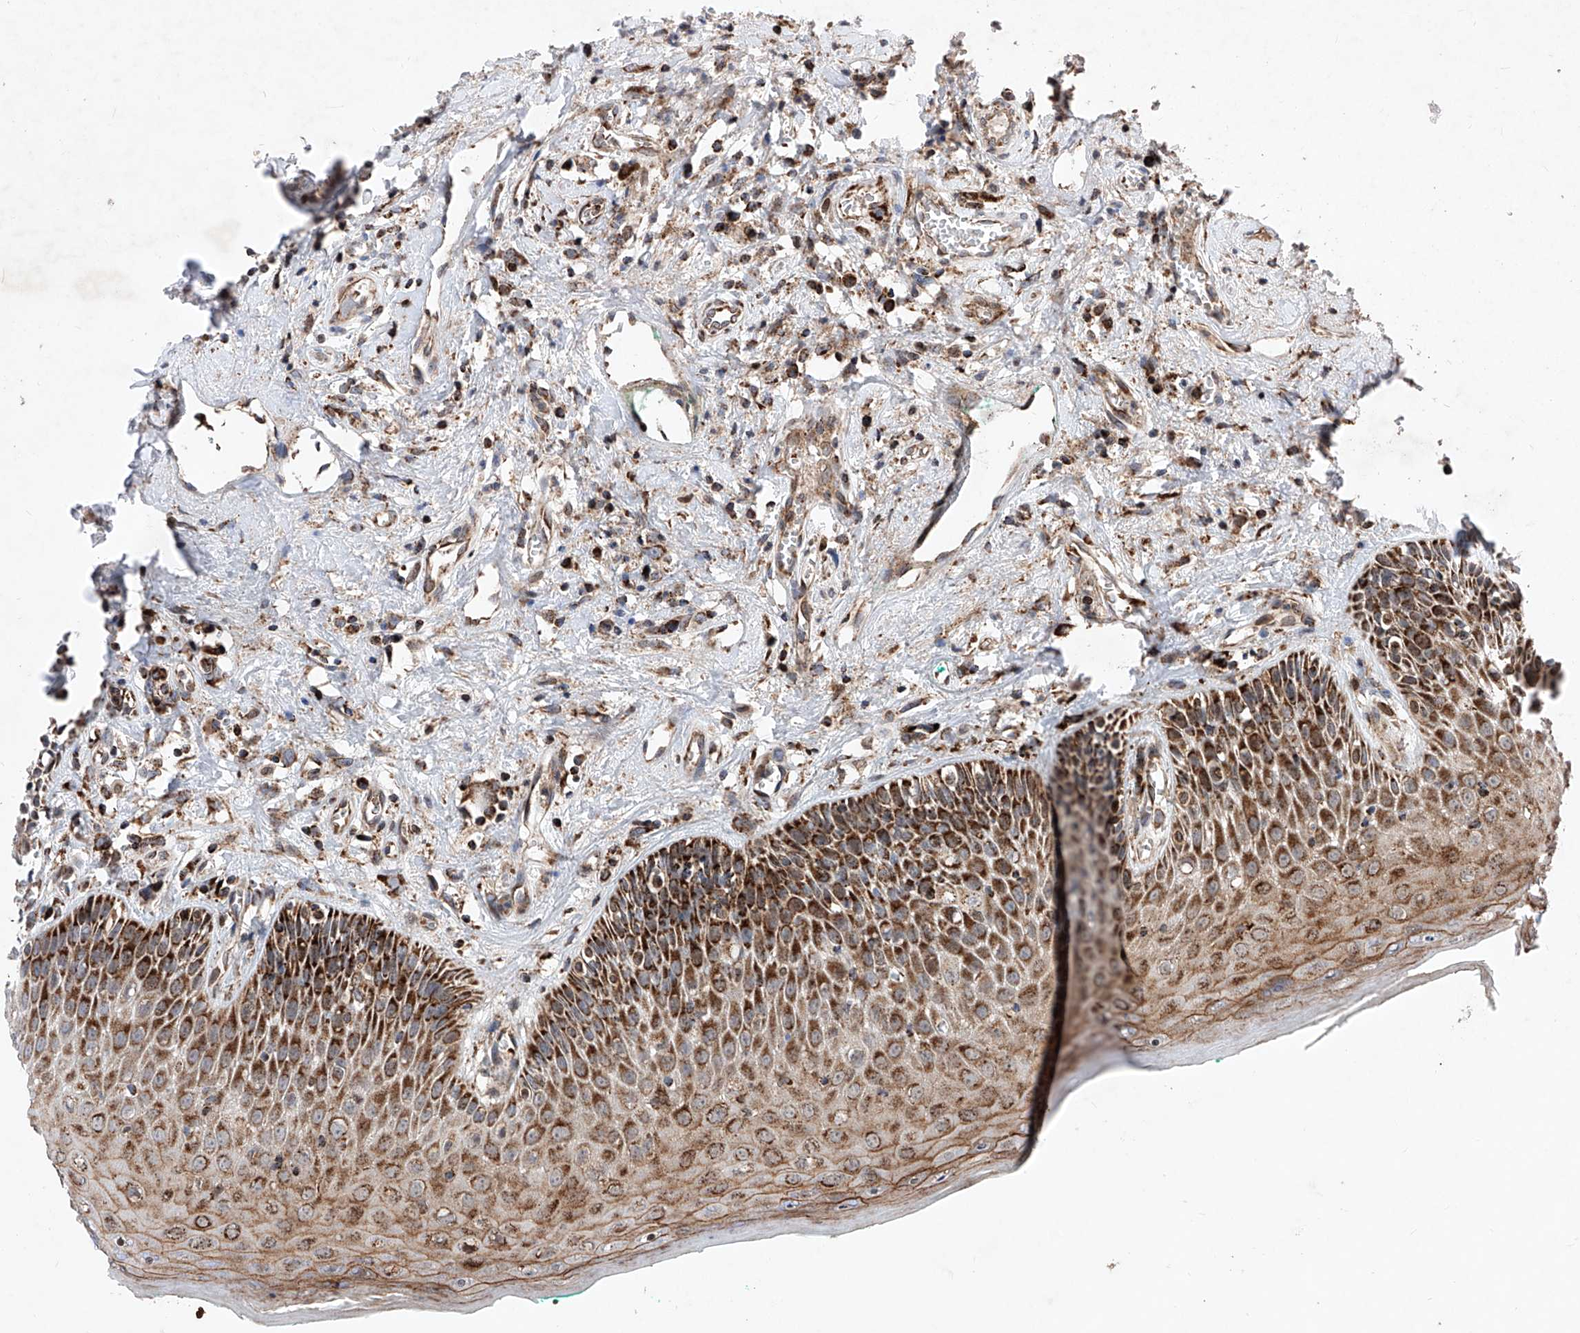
{"staining": {"intensity": "strong", "quantity": "25%-75%", "location": "cytoplasmic/membranous,nuclear"}, "tissue": "oral mucosa", "cell_type": "Squamous epithelial cells", "image_type": "normal", "snomed": [{"axis": "morphology", "description": "Normal tissue, NOS"}, {"axis": "topography", "description": "Oral tissue"}], "caption": "Normal oral mucosa was stained to show a protein in brown. There is high levels of strong cytoplasmic/membranous,nuclear expression in approximately 25%-75% of squamous epithelial cells. The staining was performed using DAB to visualize the protein expression in brown, while the nuclei were stained in blue with hematoxylin (Magnification: 20x).", "gene": "SEMA6A", "patient": {"sex": "female", "age": 70}}